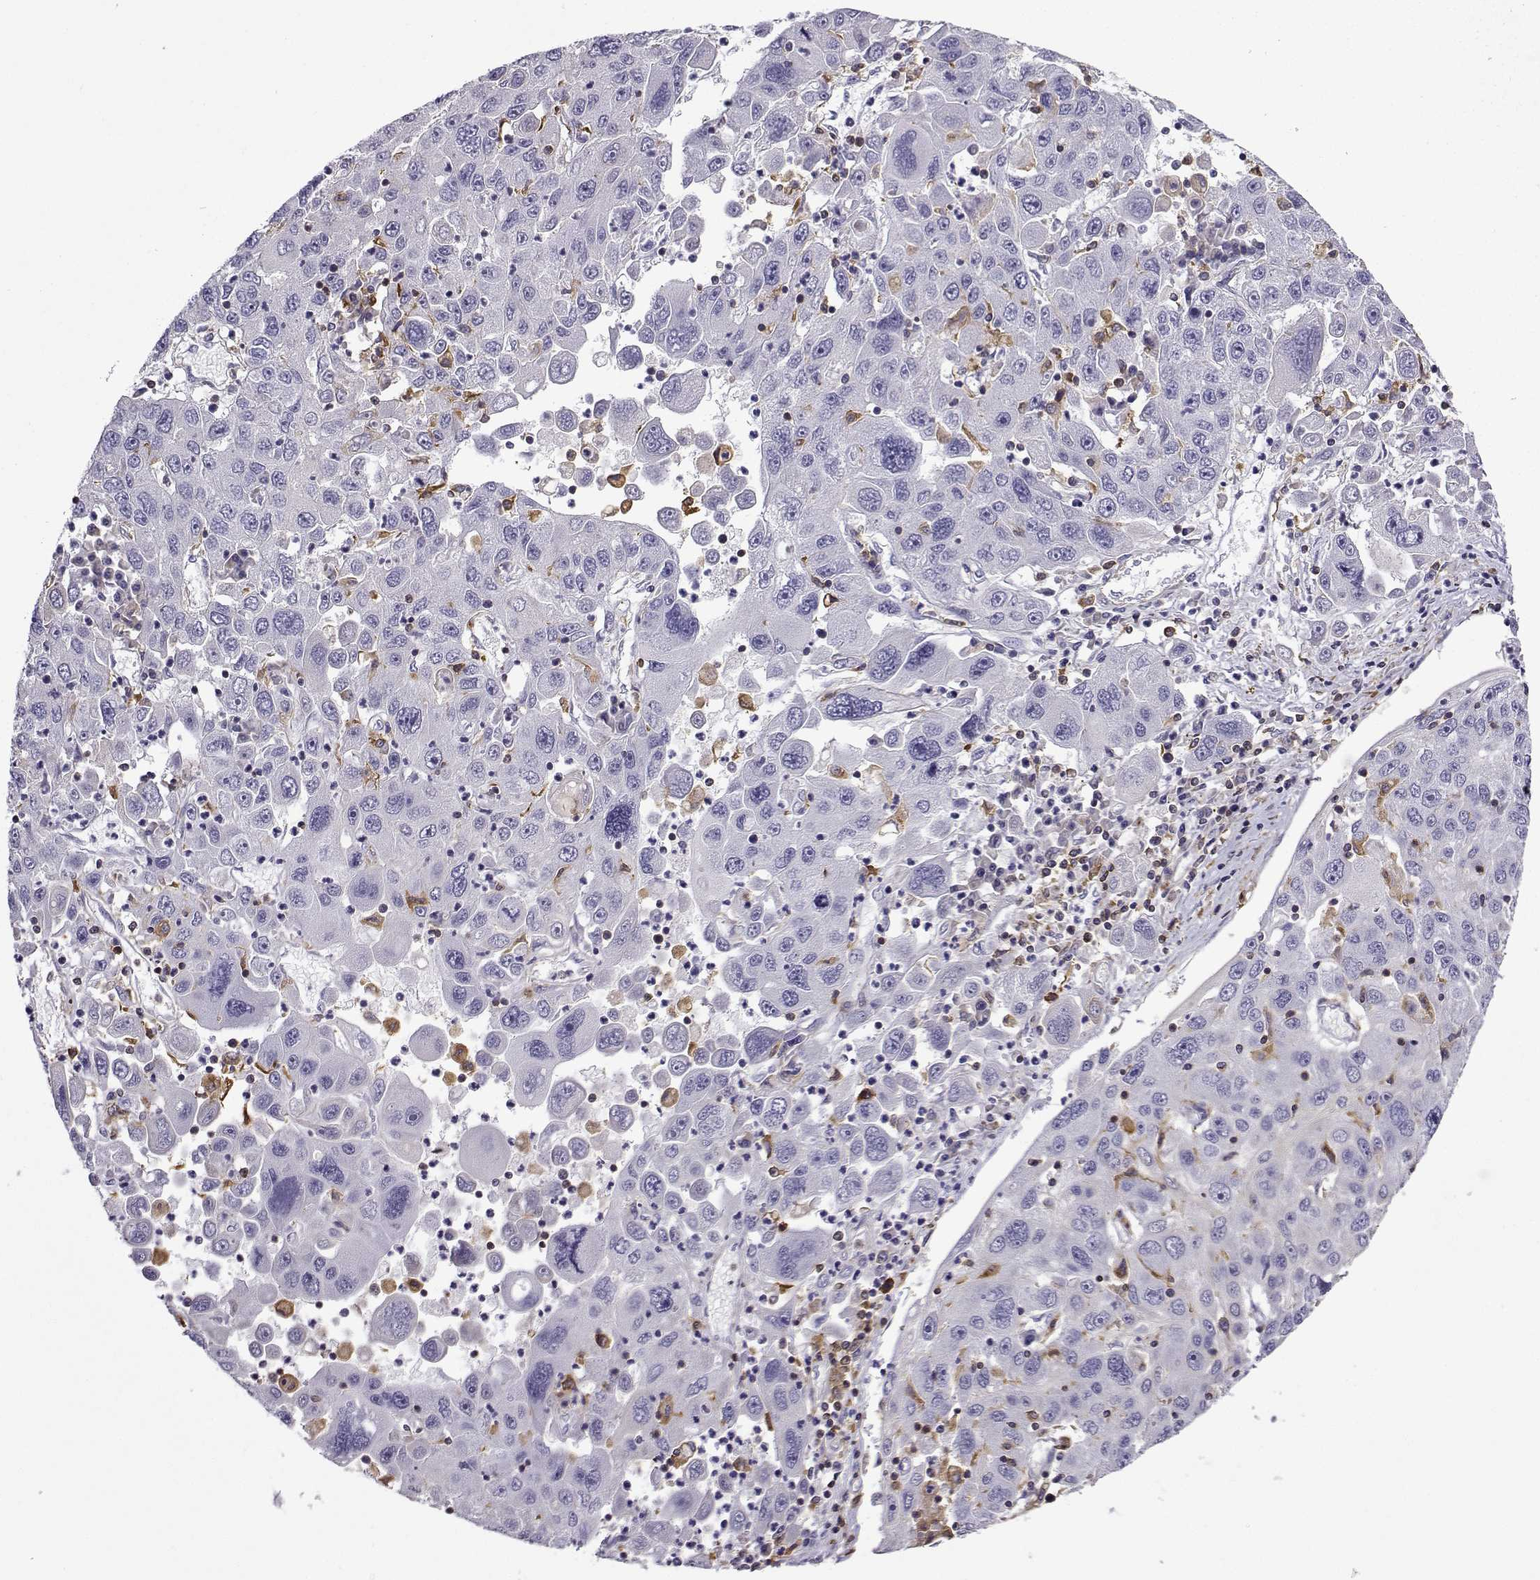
{"staining": {"intensity": "negative", "quantity": "none", "location": "none"}, "tissue": "stomach cancer", "cell_type": "Tumor cells", "image_type": "cancer", "snomed": [{"axis": "morphology", "description": "Adenocarcinoma, NOS"}, {"axis": "topography", "description": "Stomach"}], "caption": "DAB immunohistochemical staining of stomach cancer exhibits no significant positivity in tumor cells.", "gene": "DOCK10", "patient": {"sex": "male", "age": 56}}